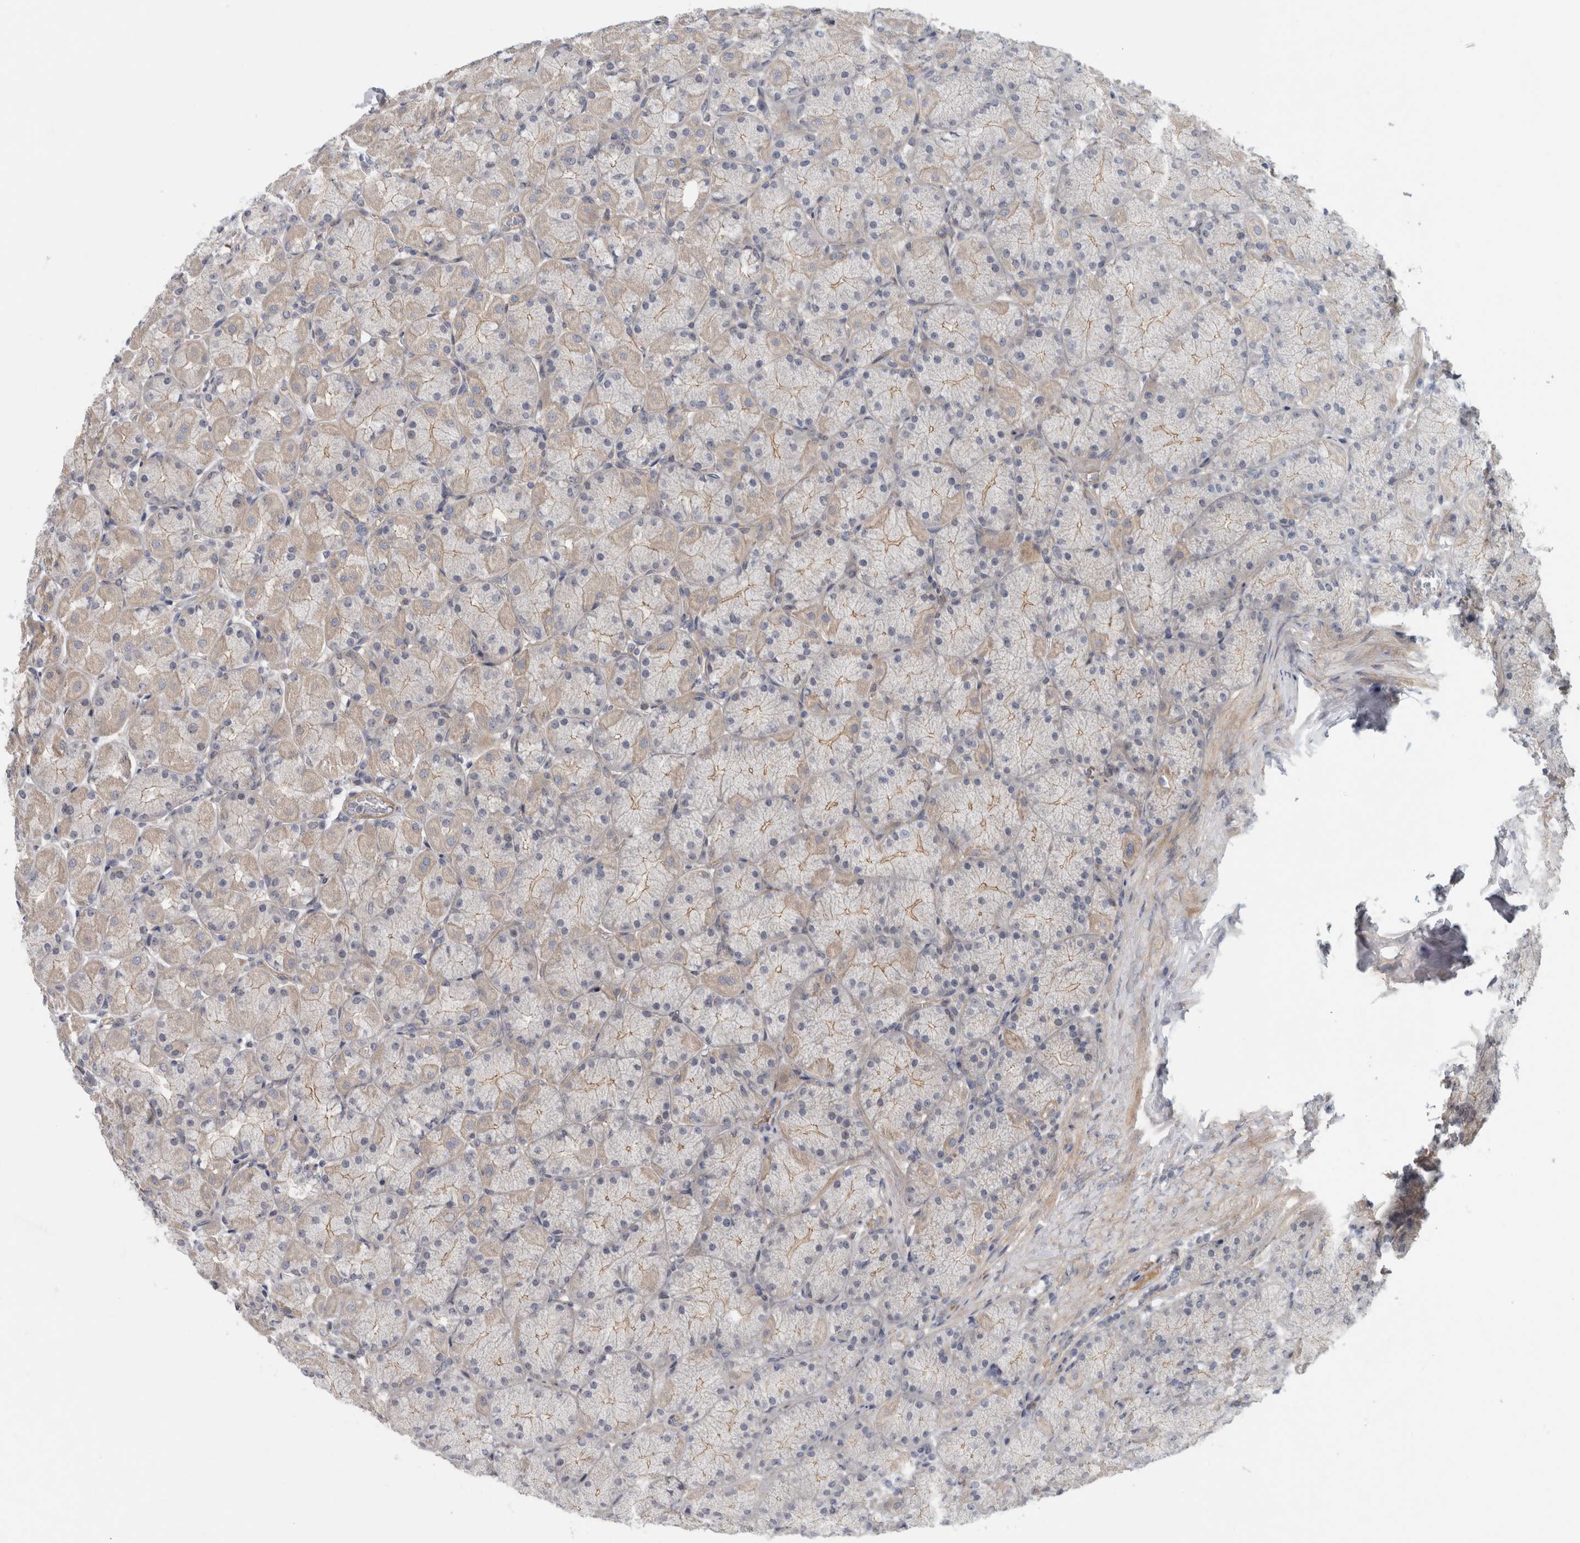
{"staining": {"intensity": "moderate", "quantity": "<25%", "location": "cytoplasmic/membranous,nuclear"}, "tissue": "stomach", "cell_type": "Glandular cells", "image_type": "normal", "snomed": [{"axis": "morphology", "description": "Normal tissue, NOS"}, {"axis": "topography", "description": "Stomach, upper"}], "caption": "The photomicrograph exhibits staining of normal stomach, revealing moderate cytoplasmic/membranous,nuclear protein expression (brown color) within glandular cells.", "gene": "ZNF804B", "patient": {"sex": "female", "age": 56}}